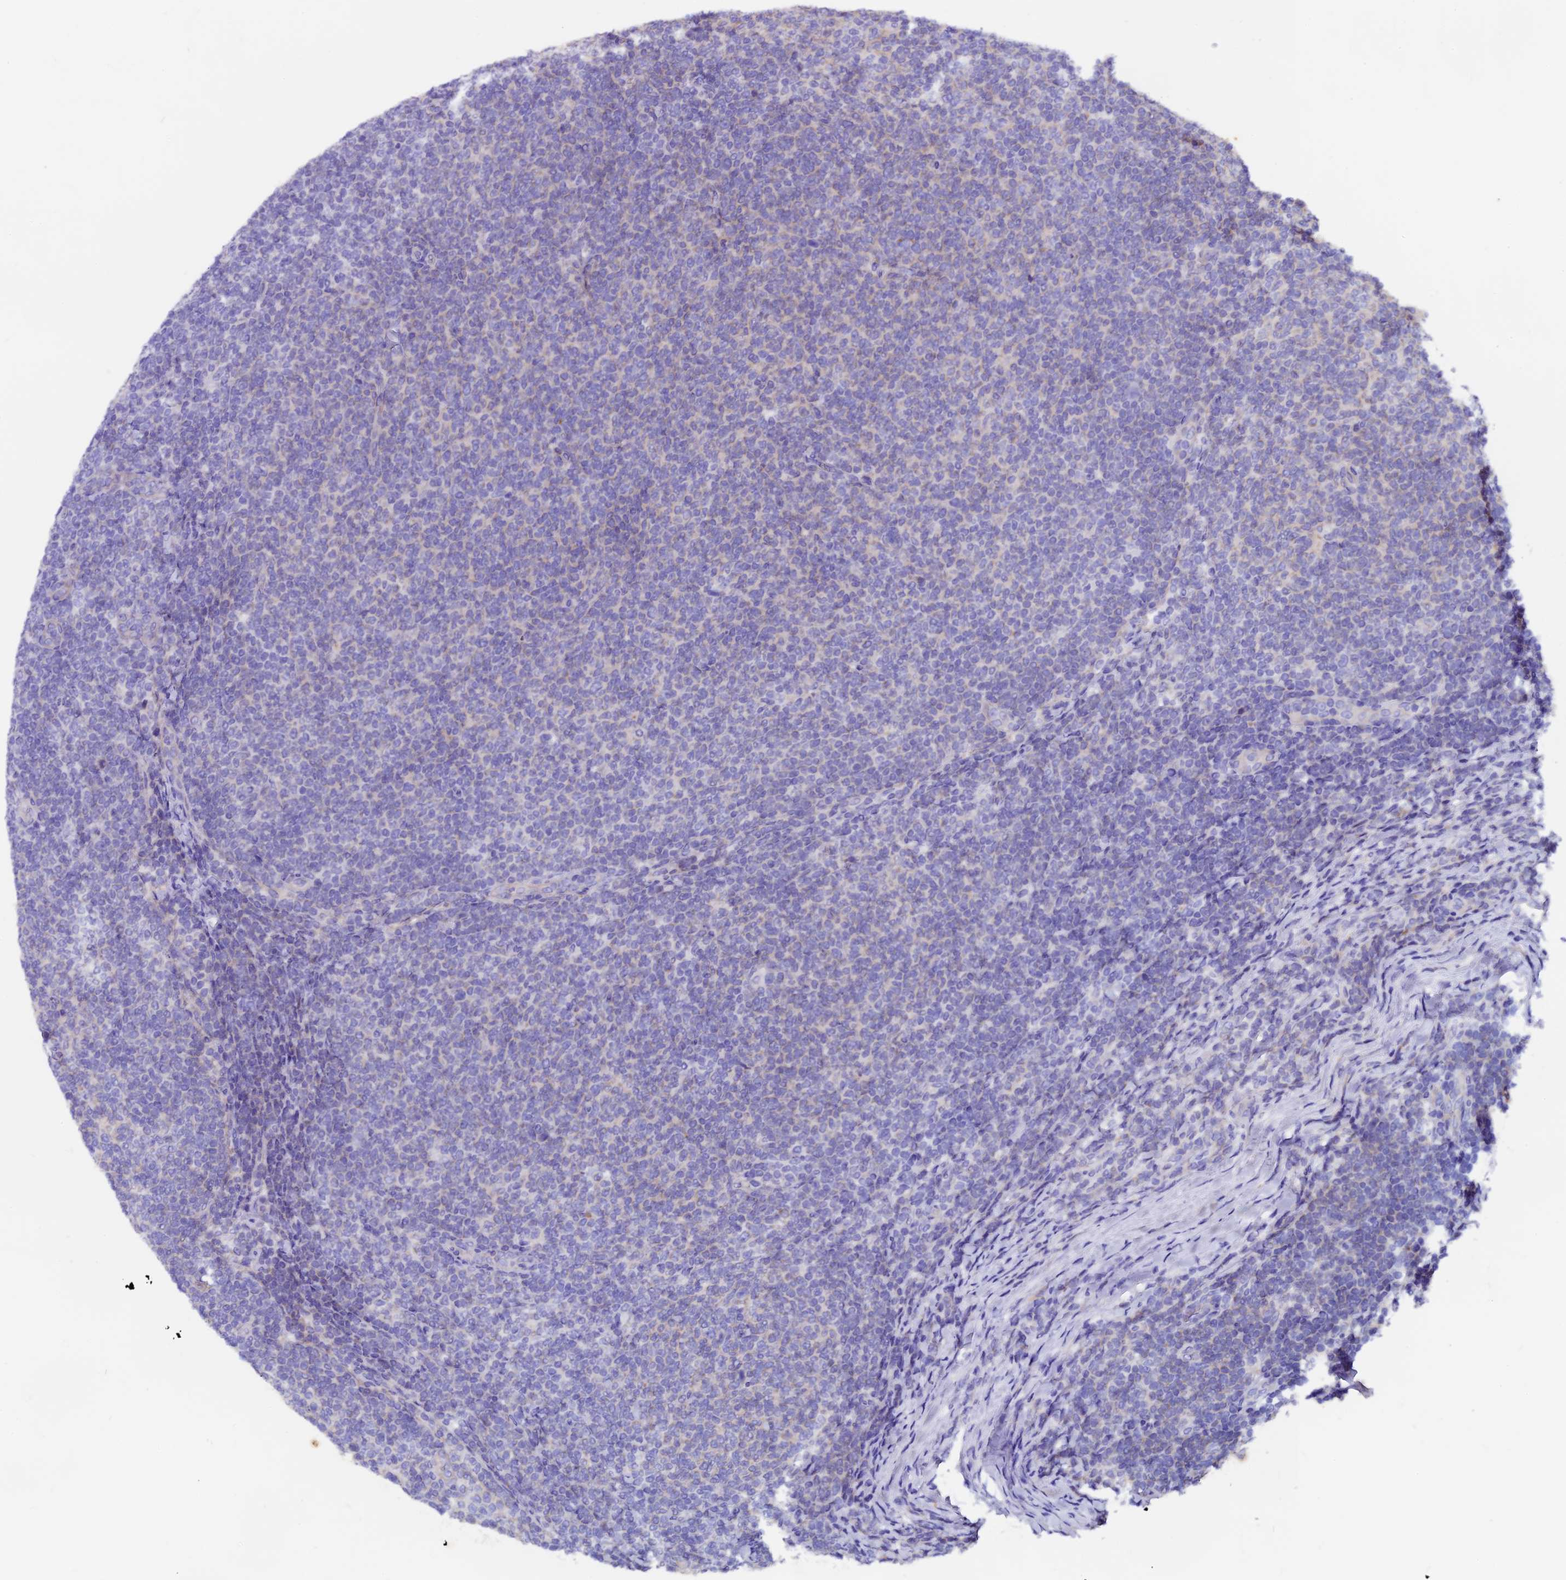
{"staining": {"intensity": "negative", "quantity": "none", "location": "none"}, "tissue": "lymphoma", "cell_type": "Tumor cells", "image_type": "cancer", "snomed": [{"axis": "morphology", "description": "Malignant lymphoma, non-Hodgkin's type, Low grade"}, {"axis": "topography", "description": "Lymph node"}], "caption": "IHC image of low-grade malignant lymphoma, non-Hodgkin's type stained for a protein (brown), which reveals no staining in tumor cells.", "gene": "COMTD1", "patient": {"sex": "male", "age": 66}}